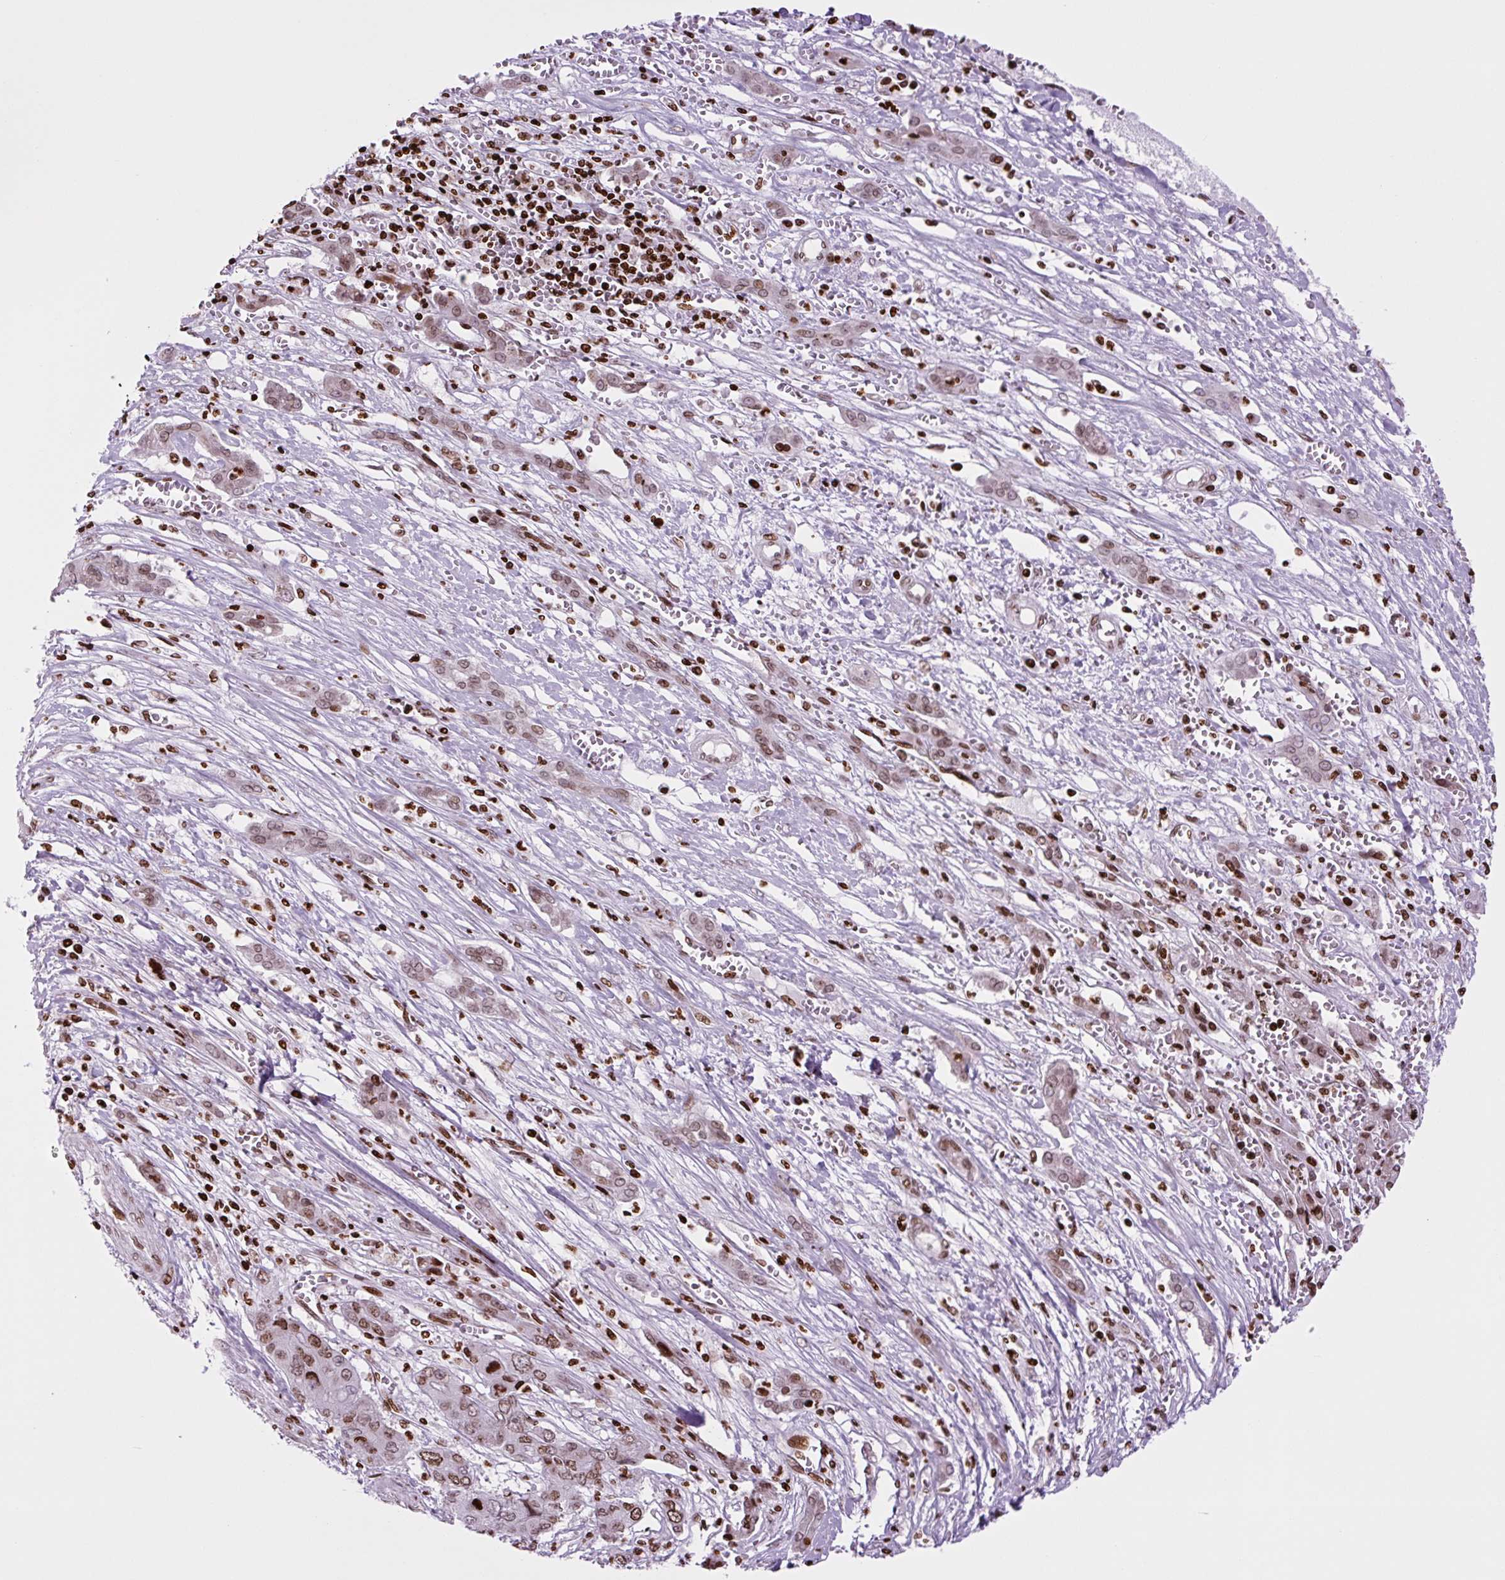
{"staining": {"intensity": "weak", "quantity": ">75%", "location": "nuclear"}, "tissue": "liver cancer", "cell_type": "Tumor cells", "image_type": "cancer", "snomed": [{"axis": "morphology", "description": "Cholangiocarcinoma"}, {"axis": "topography", "description": "Liver"}], "caption": "Liver cancer was stained to show a protein in brown. There is low levels of weak nuclear staining in about >75% of tumor cells. The staining was performed using DAB, with brown indicating positive protein expression. Nuclei are stained blue with hematoxylin.", "gene": "H1-3", "patient": {"sex": "male", "age": 67}}